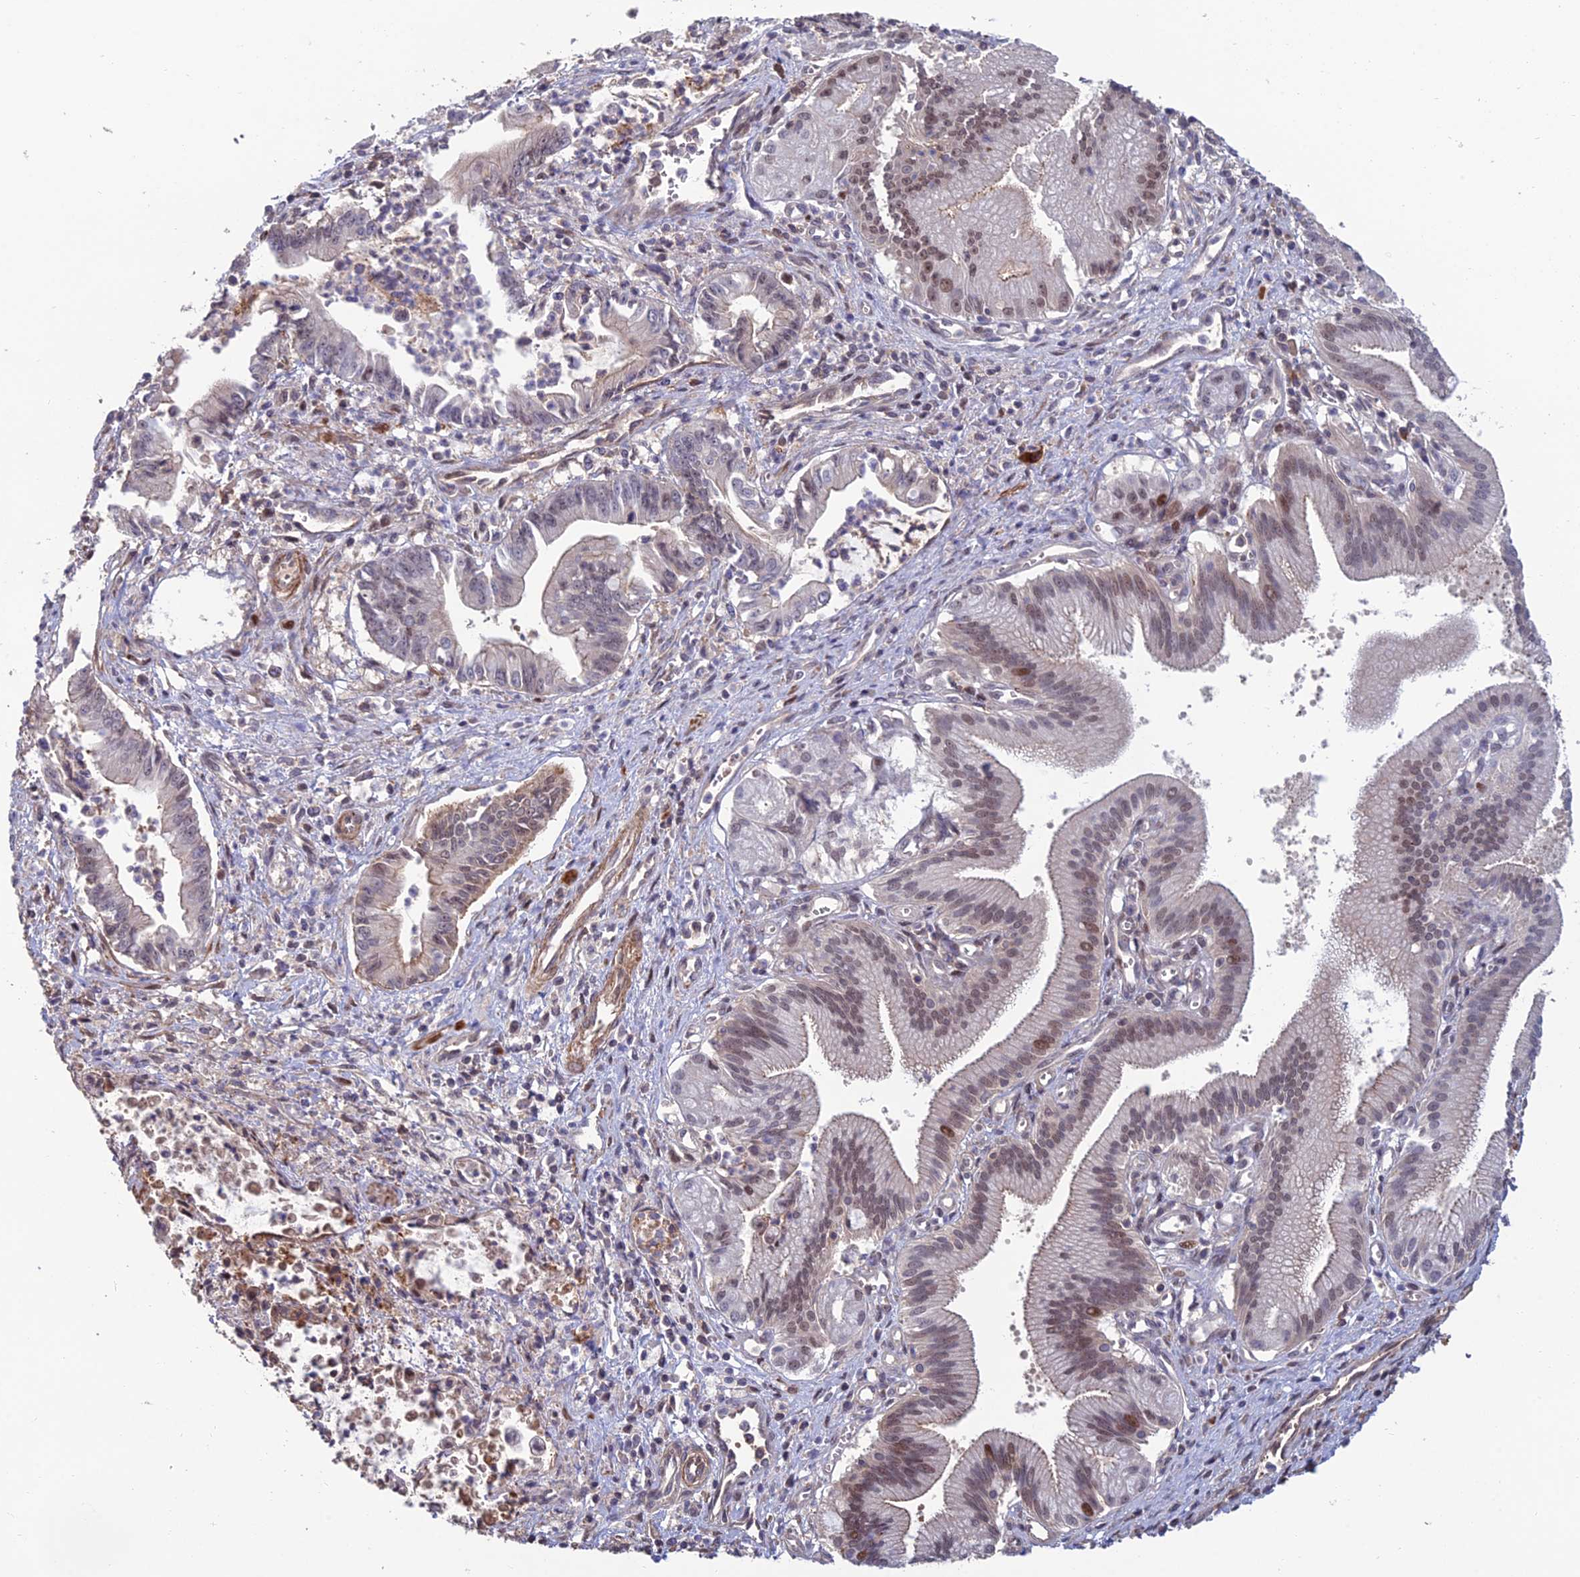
{"staining": {"intensity": "weak", "quantity": "25%-75%", "location": "nuclear"}, "tissue": "pancreatic cancer", "cell_type": "Tumor cells", "image_type": "cancer", "snomed": [{"axis": "morphology", "description": "Adenocarcinoma, NOS"}, {"axis": "topography", "description": "Pancreas"}], "caption": "The histopathology image demonstrates a brown stain indicating the presence of a protein in the nuclear of tumor cells in pancreatic cancer (adenocarcinoma).", "gene": "CCDC183", "patient": {"sex": "male", "age": 78}}